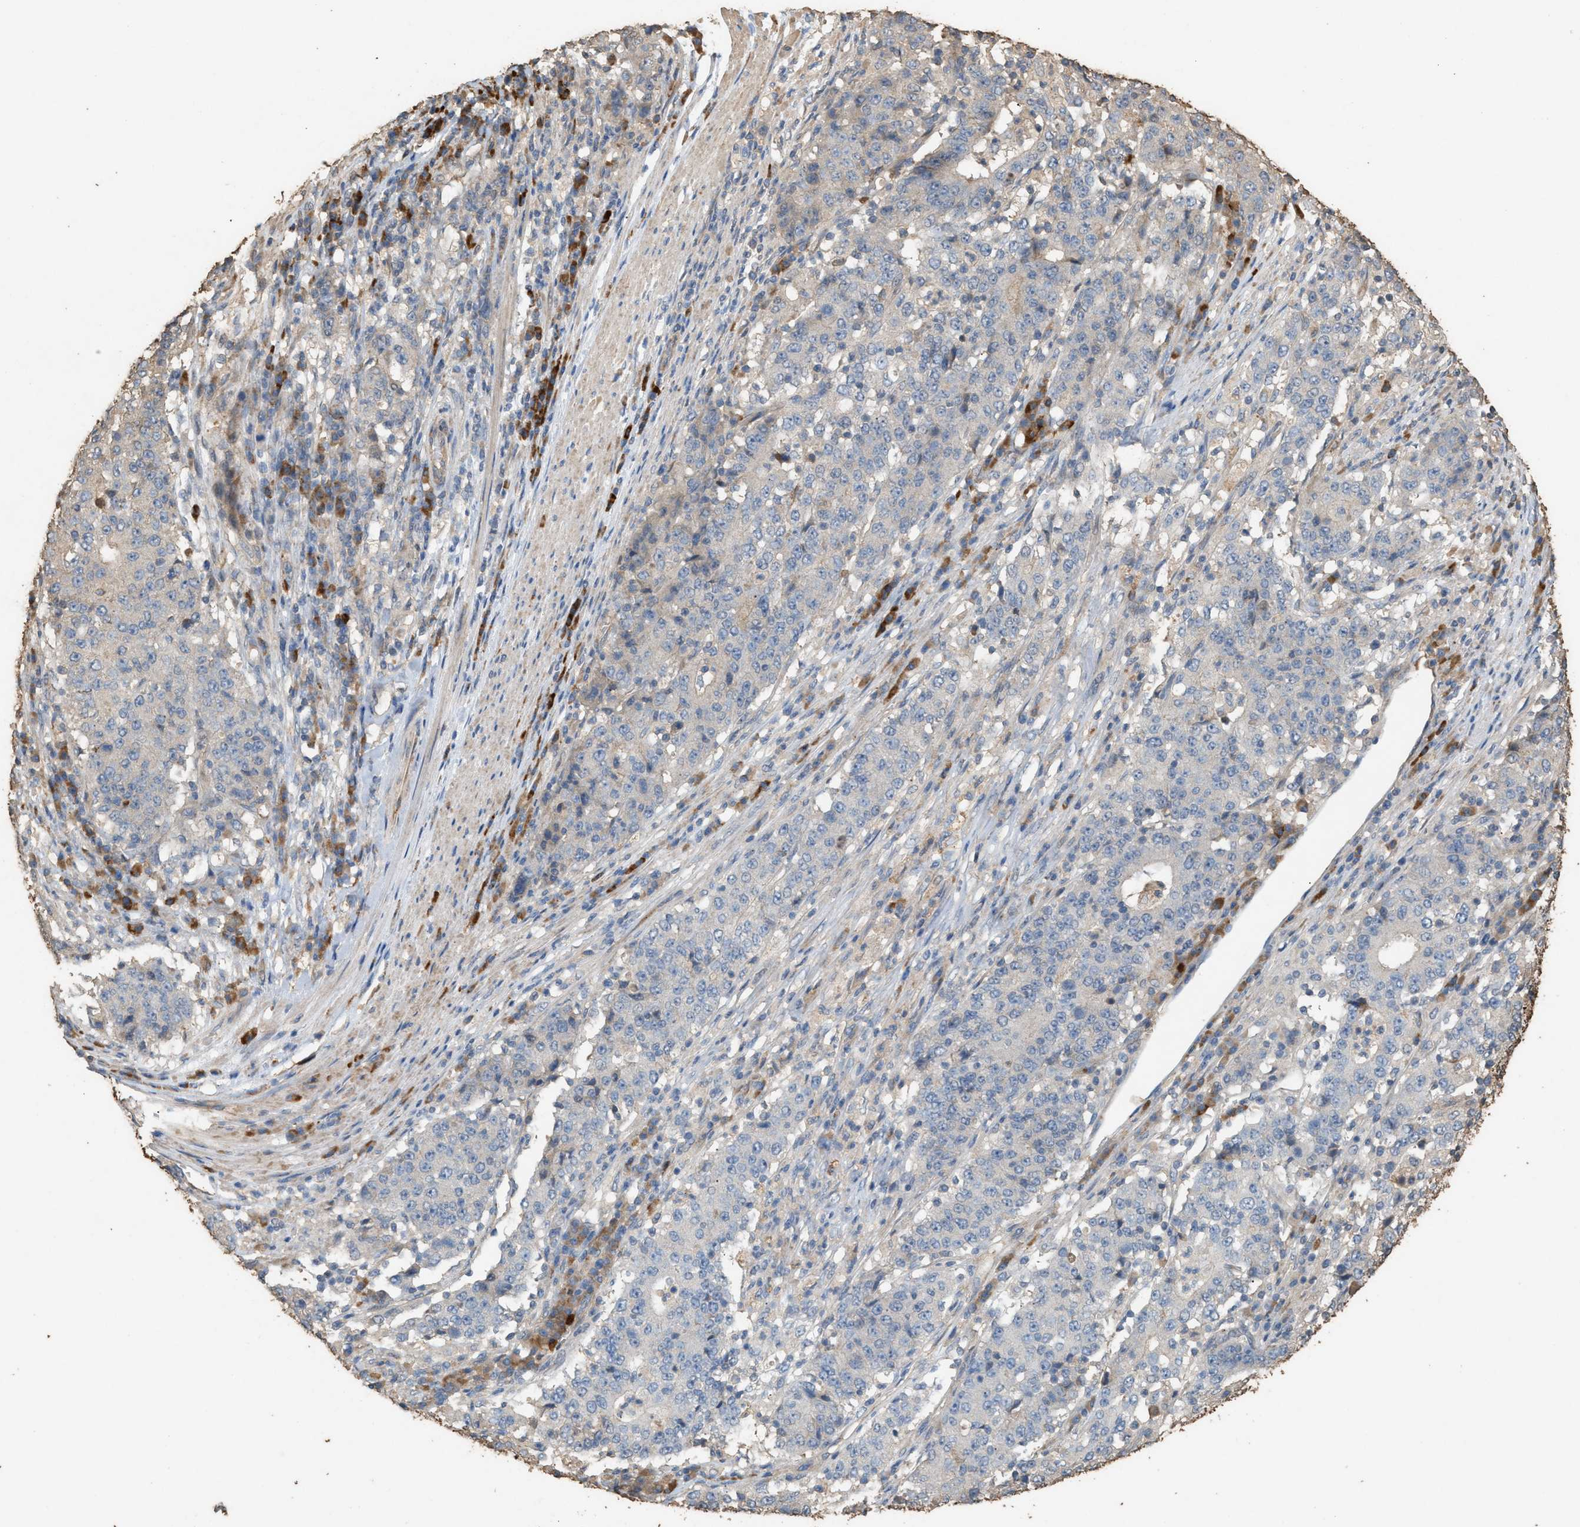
{"staining": {"intensity": "negative", "quantity": "none", "location": "none"}, "tissue": "stomach cancer", "cell_type": "Tumor cells", "image_type": "cancer", "snomed": [{"axis": "morphology", "description": "Adenocarcinoma, NOS"}, {"axis": "topography", "description": "Stomach"}], "caption": "DAB (3,3'-diaminobenzidine) immunohistochemical staining of stomach adenocarcinoma shows no significant staining in tumor cells. (DAB (3,3'-diaminobenzidine) immunohistochemistry (IHC) with hematoxylin counter stain).", "gene": "DCAF7", "patient": {"sex": "male", "age": 59}}